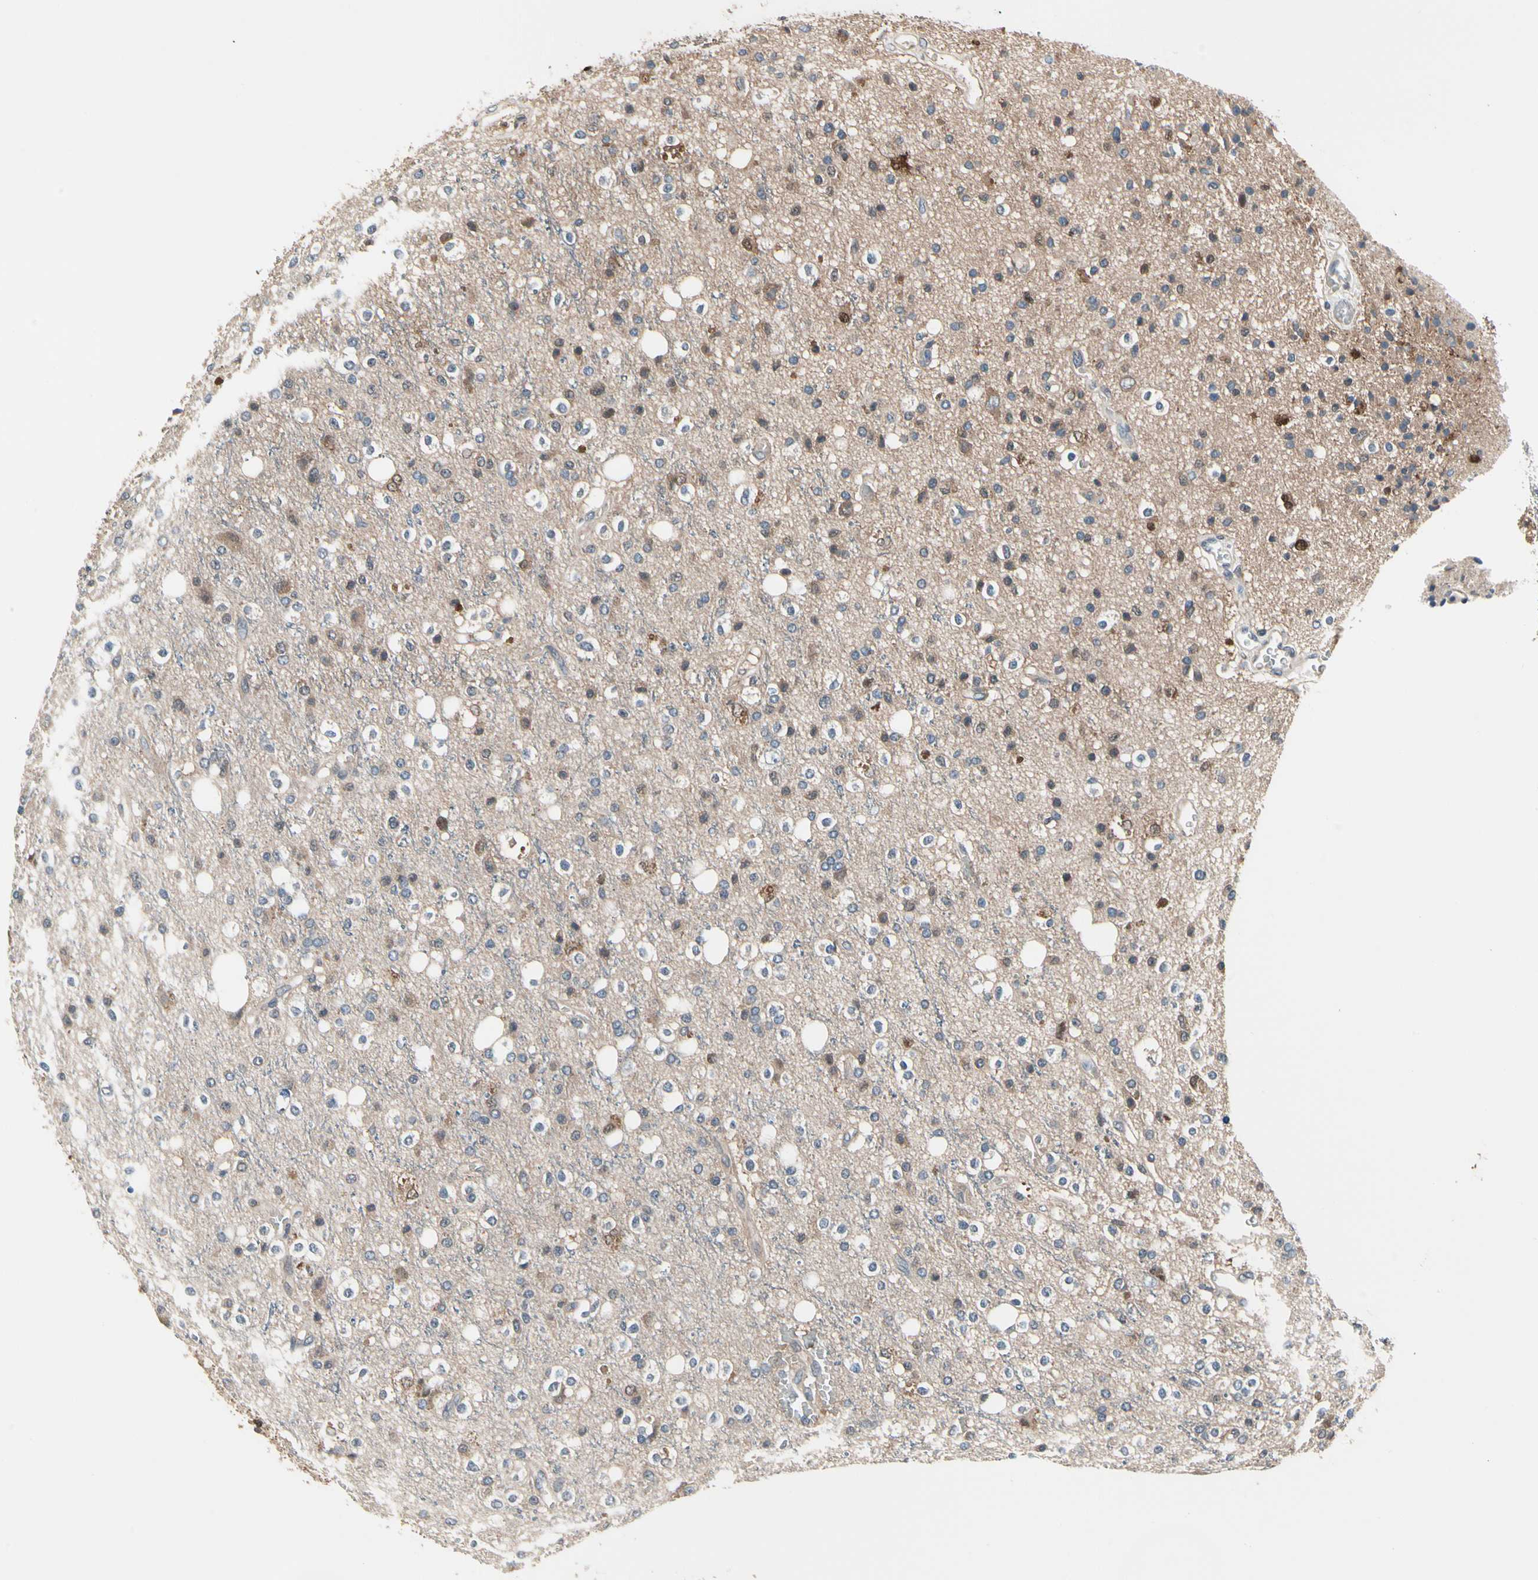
{"staining": {"intensity": "weak", "quantity": "25%-75%", "location": "cytoplasmic/membranous"}, "tissue": "glioma", "cell_type": "Tumor cells", "image_type": "cancer", "snomed": [{"axis": "morphology", "description": "Glioma, malignant, High grade"}, {"axis": "topography", "description": "Brain"}], "caption": "Protein staining by immunohistochemistry (IHC) displays weak cytoplasmic/membranous staining in about 25%-75% of tumor cells in high-grade glioma (malignant).", "gene": "PRDX6", "patient": {"sex": "male", "age": 47}}